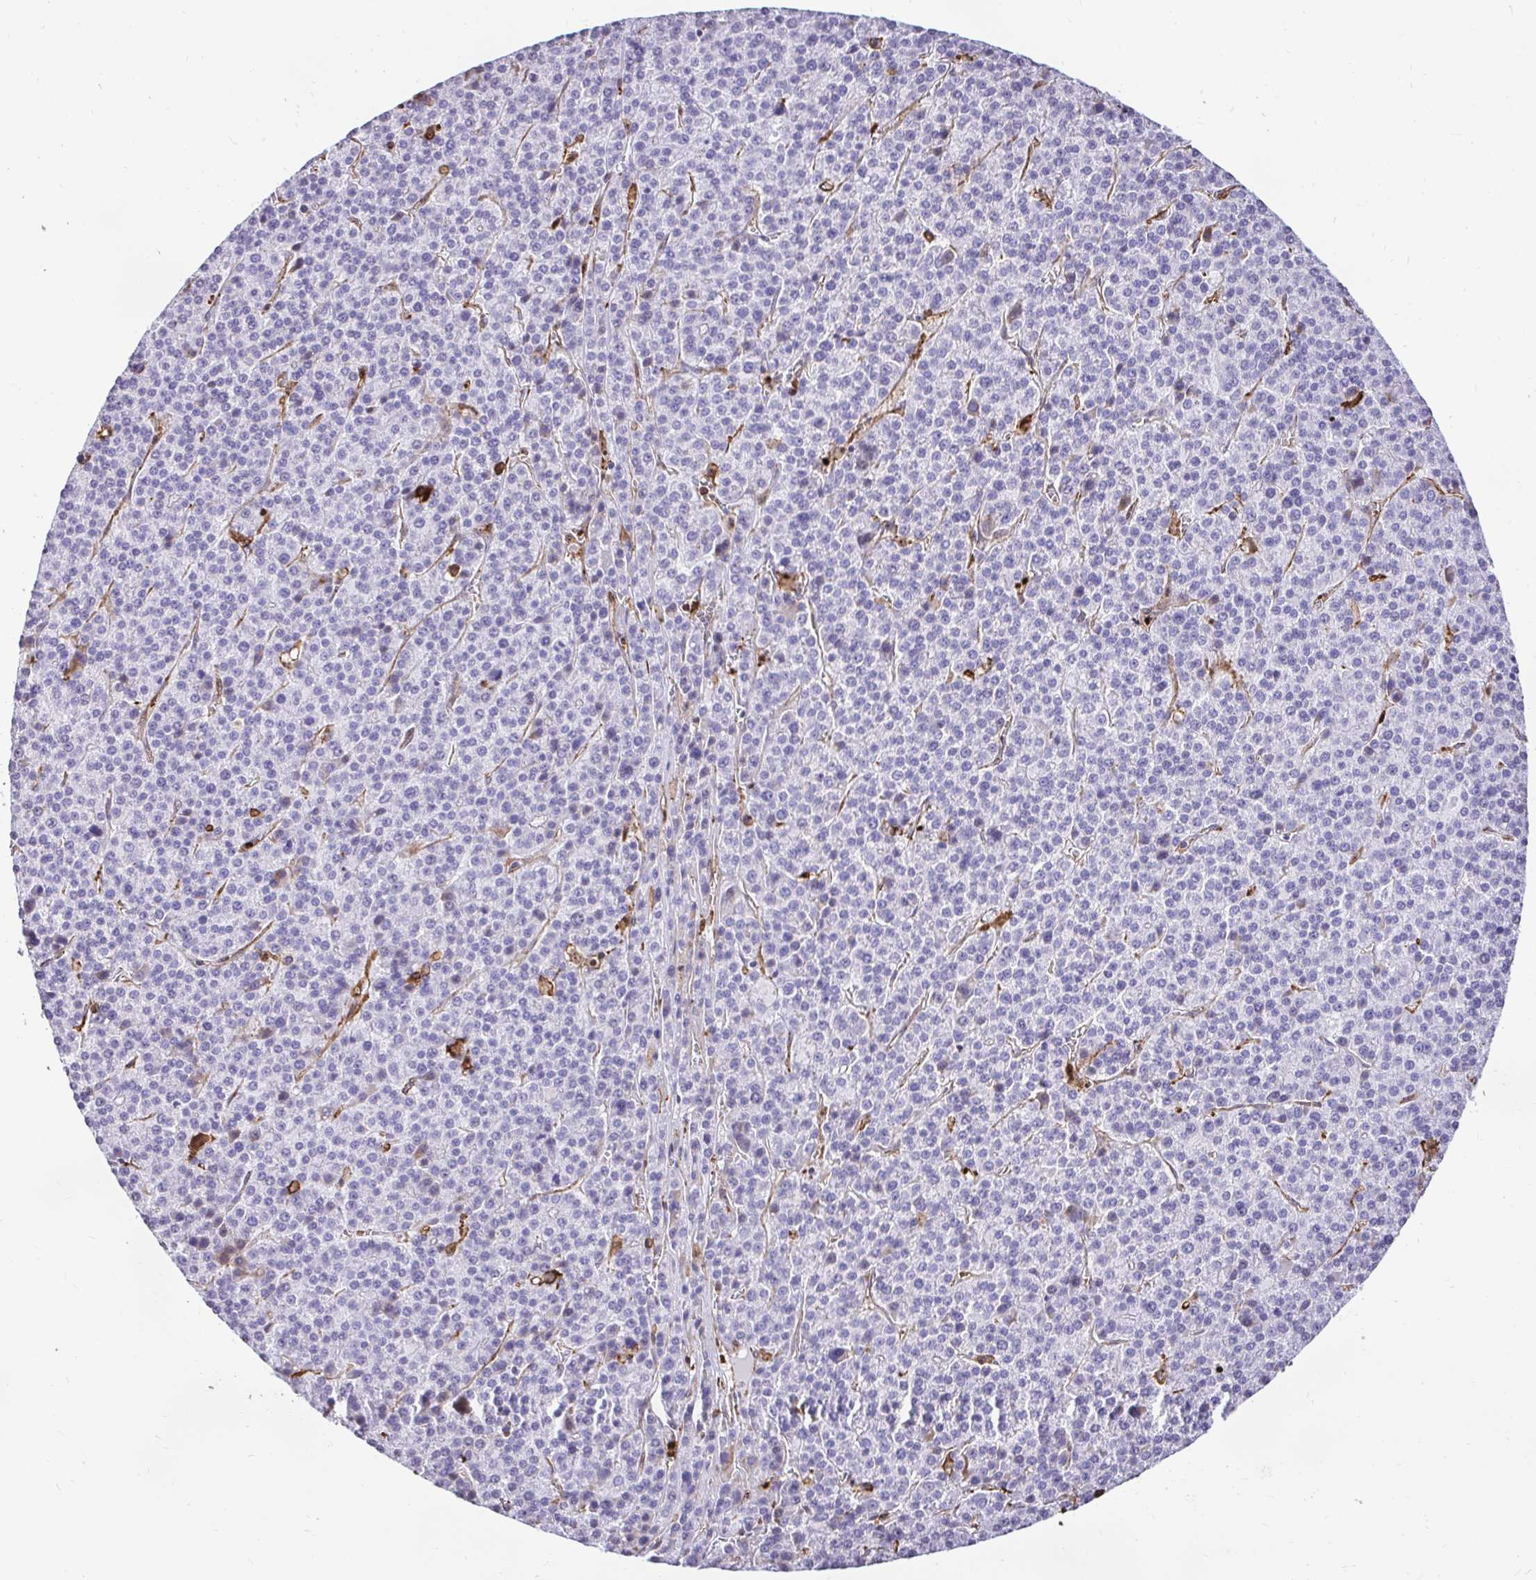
{"staining": {"intensity": "negative", "quantity": "none", "location": "none"}, "tissue": "liver cancer", "cell_type": "Tumor cells", "image_type": "cancer", "snomed": [{"axis": "morphology", "description": "Carcinoma, Hepatocellular, NOS"}, {"axis": "topography", "description": "Liver"}], "caption": "This is an immunohistochemistry histopathology image of human liver hepatocellular carcinoma. There is no positivity in tumor cells.", "gene": "GSN", "patient": {"sex": "female", "age": 58}}